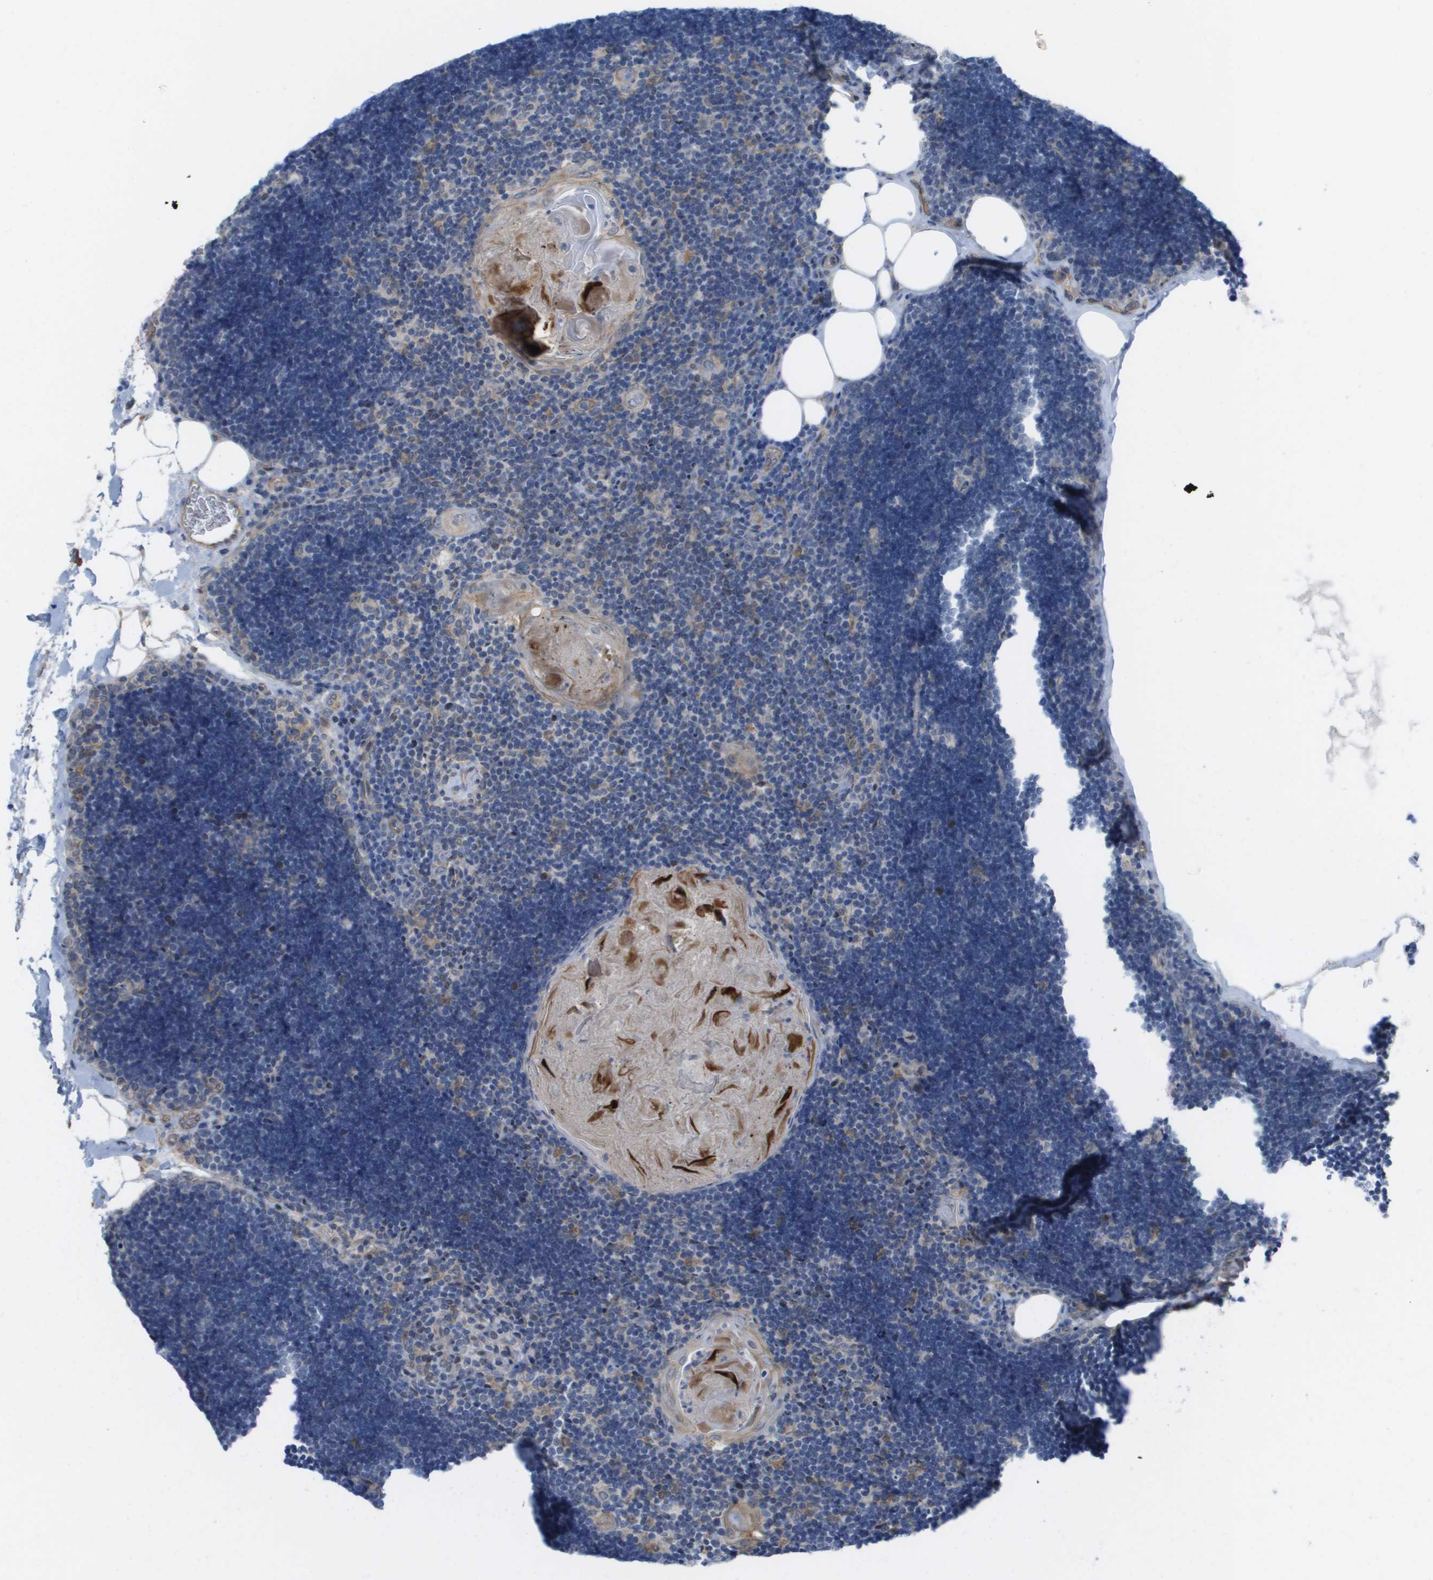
{"staining": {"intensity": "negative", "quantity": "none", "location": "none"}, "tissue": "lymph node", "cell_type": "Germinal center cells", "image_type": "normal", "snomed": [{"axis": "morphology", "description": "Normal tissue, NOS"}, {"axis": "topography", "description": "Lymph node"}], "caption": "Human lymph node stained for a protein using IHC demonstrates no positivity in germinal center cells.", "gene": "MTARC2", "patient": {"sex": "male", "age": 33}}